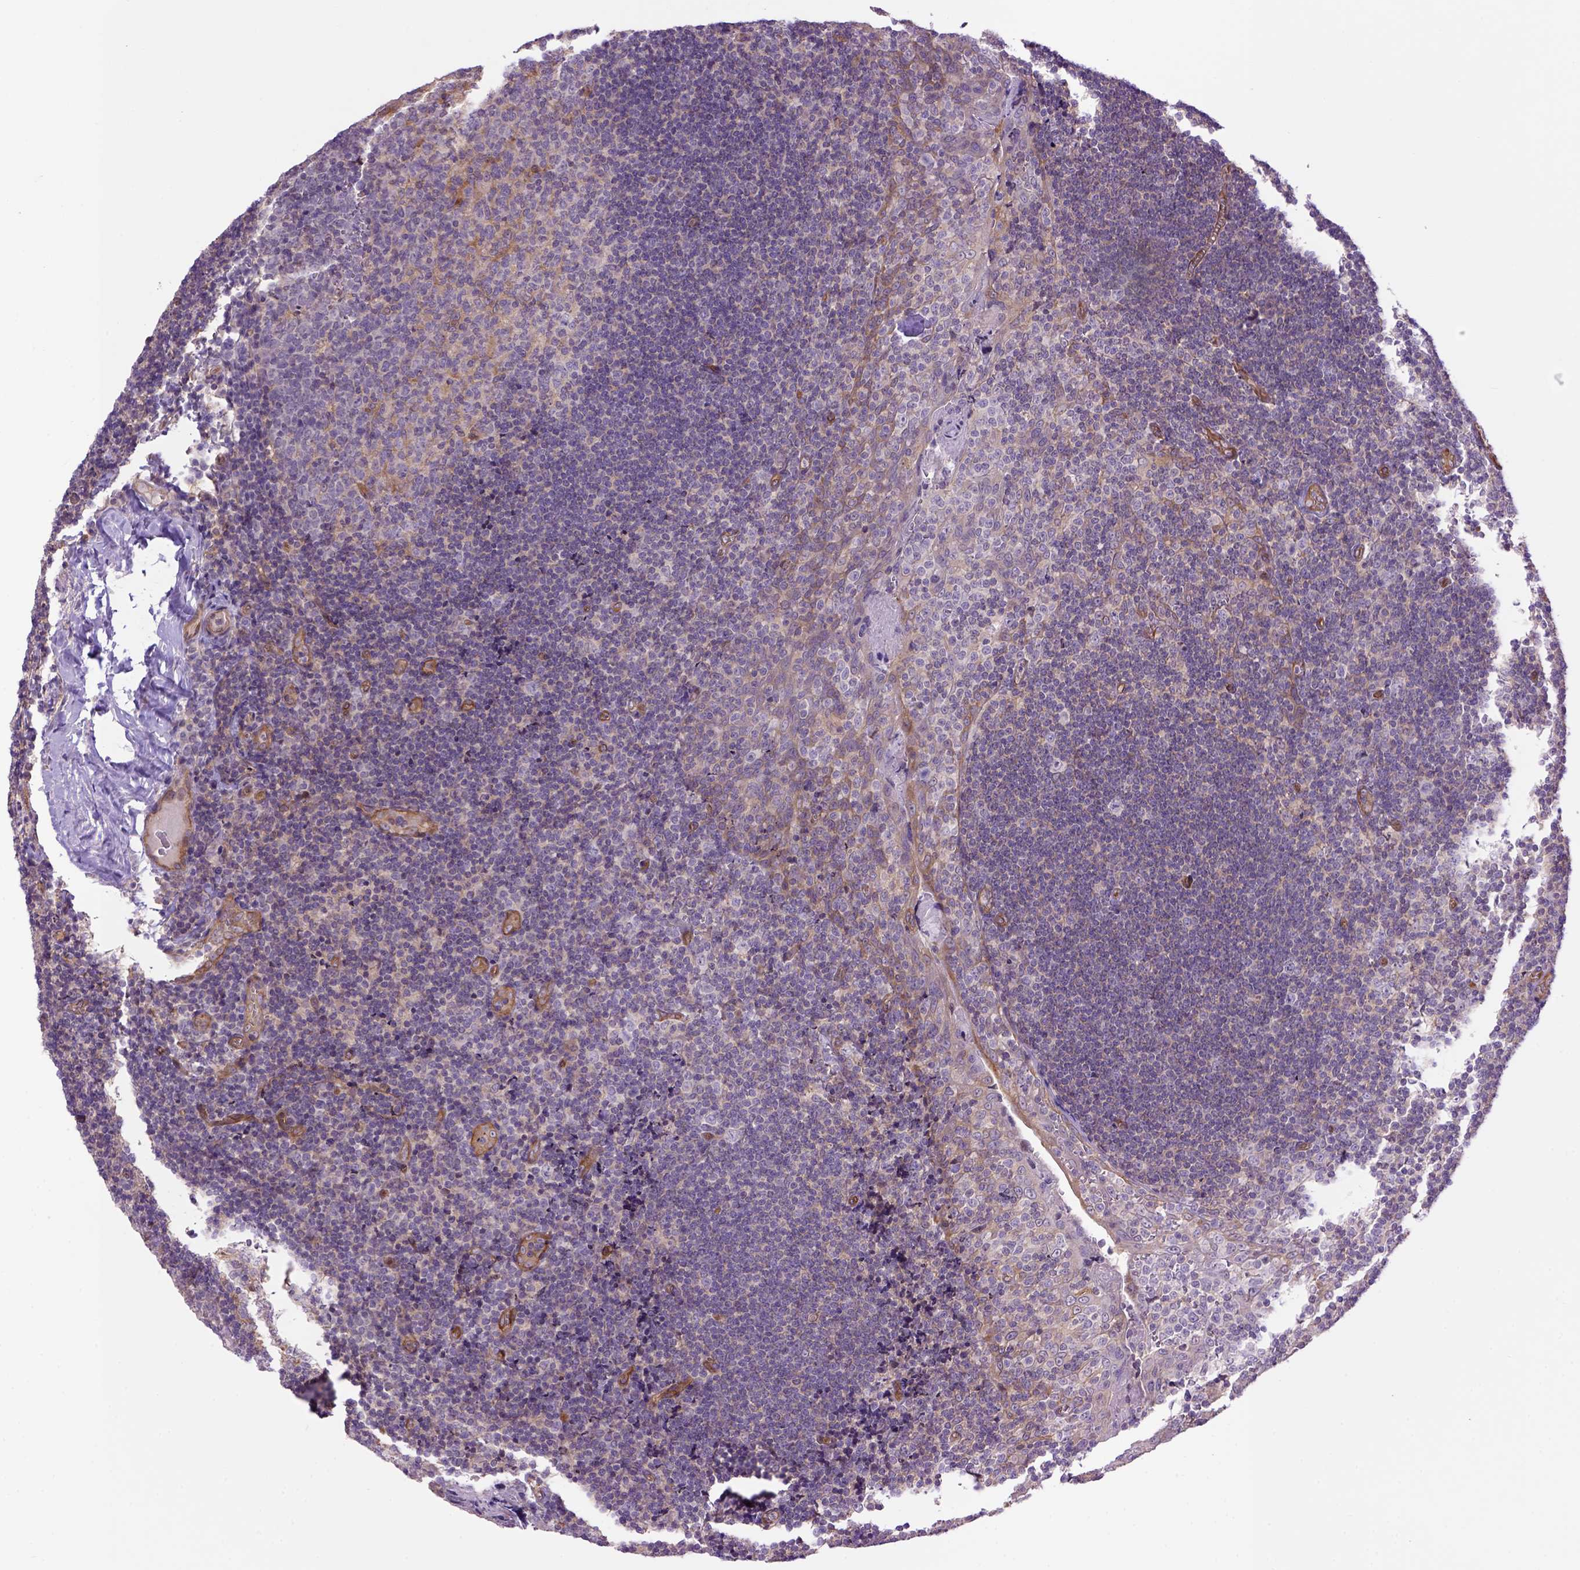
{"staining": {"intensity": "moderate", "quantity": "<25%", "location": "cytoplasmic/membranous"}, "tissue": "tonsil", "cell_type": "Germinal center cells", "image_type": "normal", "snomed": [{"axis": "morphology", "description": "Normal tissue, NOS"}, {"axis": "morphology", "description": "Inflammation, NOS"}, {"axis": "topography", "description": "Tonsil"}], "caption": "Immunohistochemical staining of unremarkable tonsil exhibits <25% levels of moderate cytoplasmic/membranous protein expression in about <25% of germinal center cells.", "gene": "CASKIN2", "patient": {"sex": "female", "age": 31}}